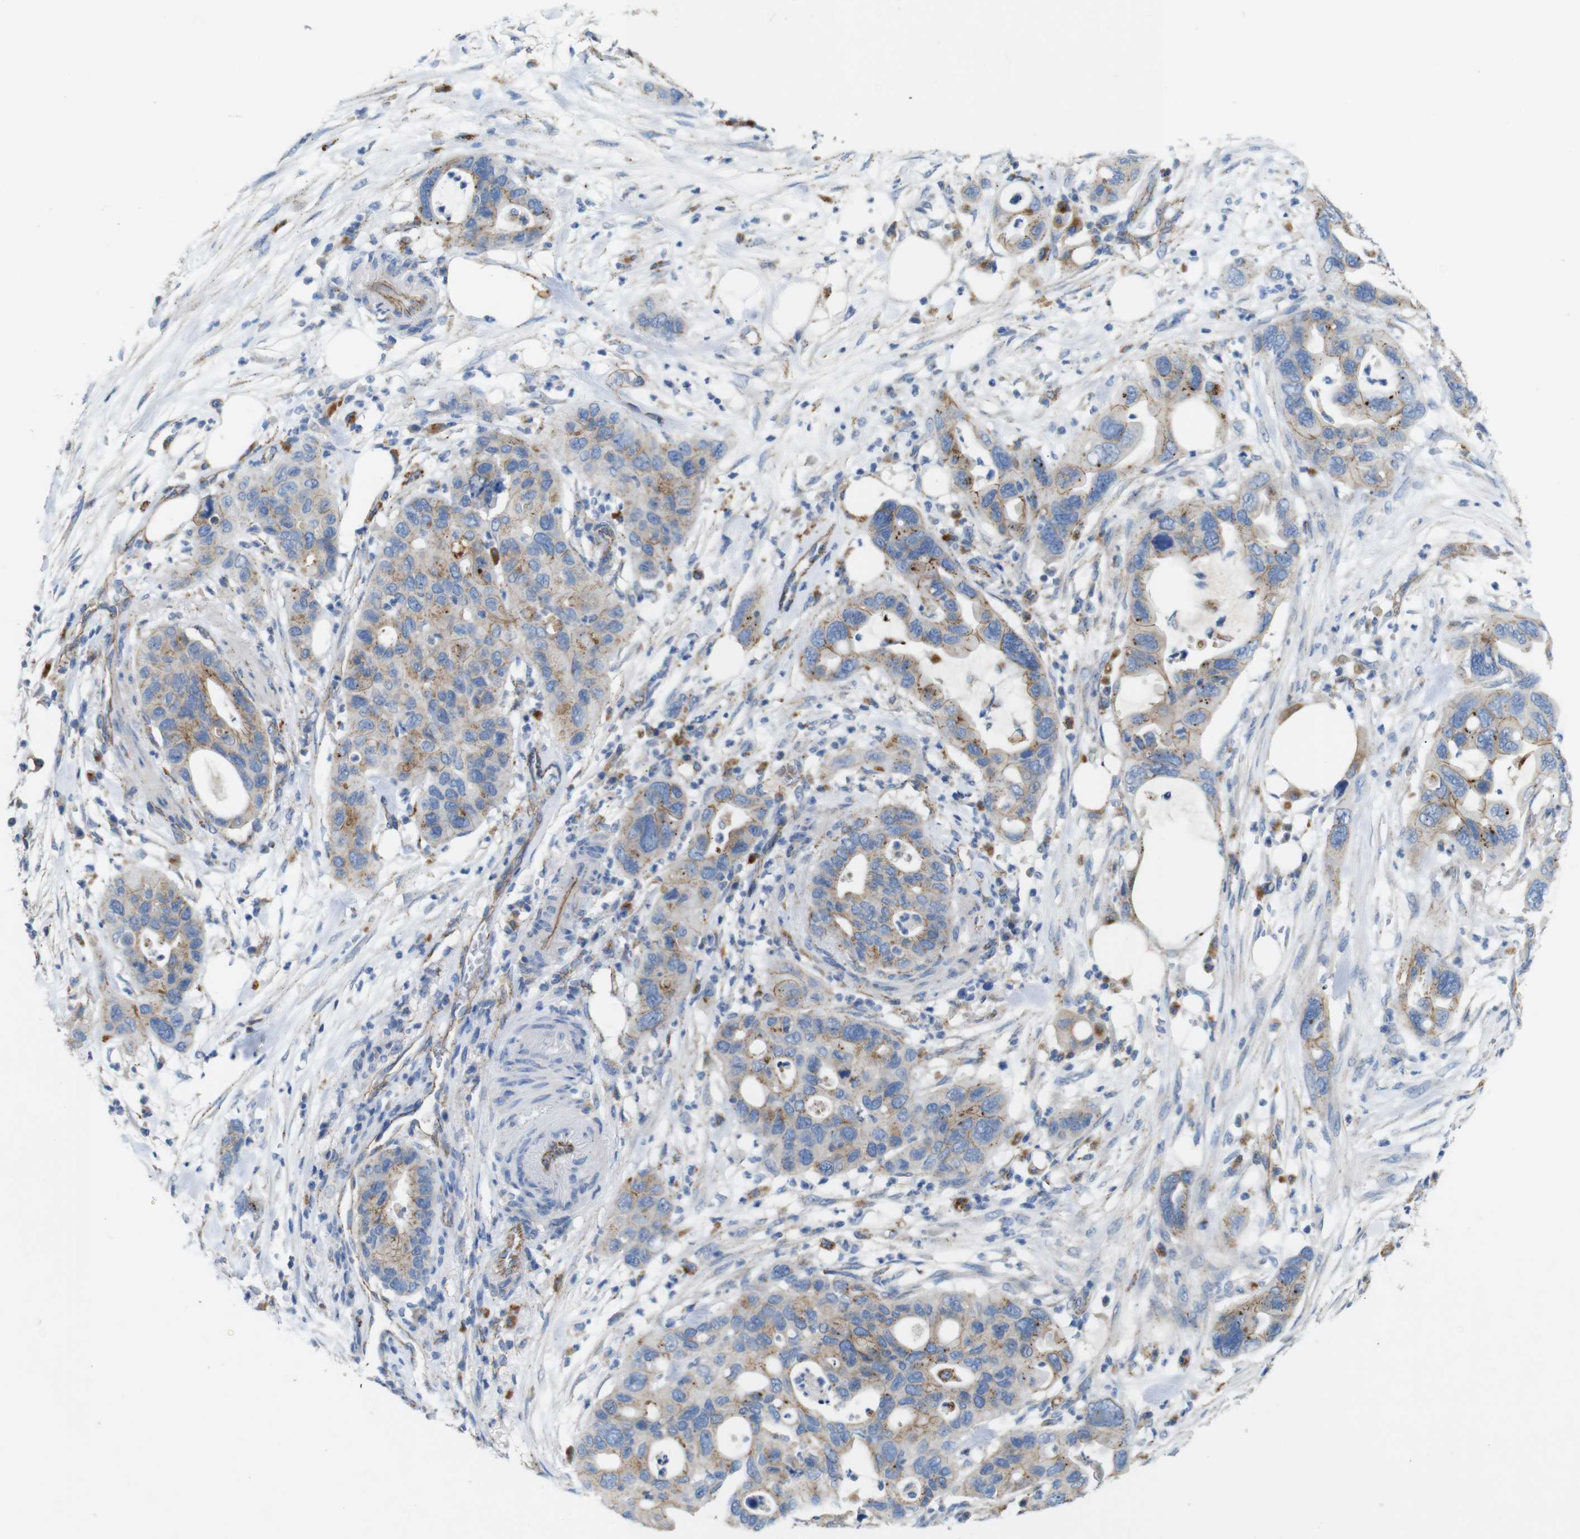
{"staining": {"intensity": "weak", "quantity": "25%-75%", "location": "cytoplasmic/membranous"}, "tissue": "pancreatic cancer", "cell_type": "Tumor cells", "image_type": "cancer", "snomed": [{"axis": "morphology", "description": "Adenocarcinoma, NOS"}, {"axis": "topography", "description": "Pancreas"}], "caption": "Weak cytoplasmic/membranous positivity is seen in approximately 25%-75% of tumor cells in pancreatic adenocarcinoma.", "gene": "NHLRC3", "patient": {"sex": "female", "age": 71}}